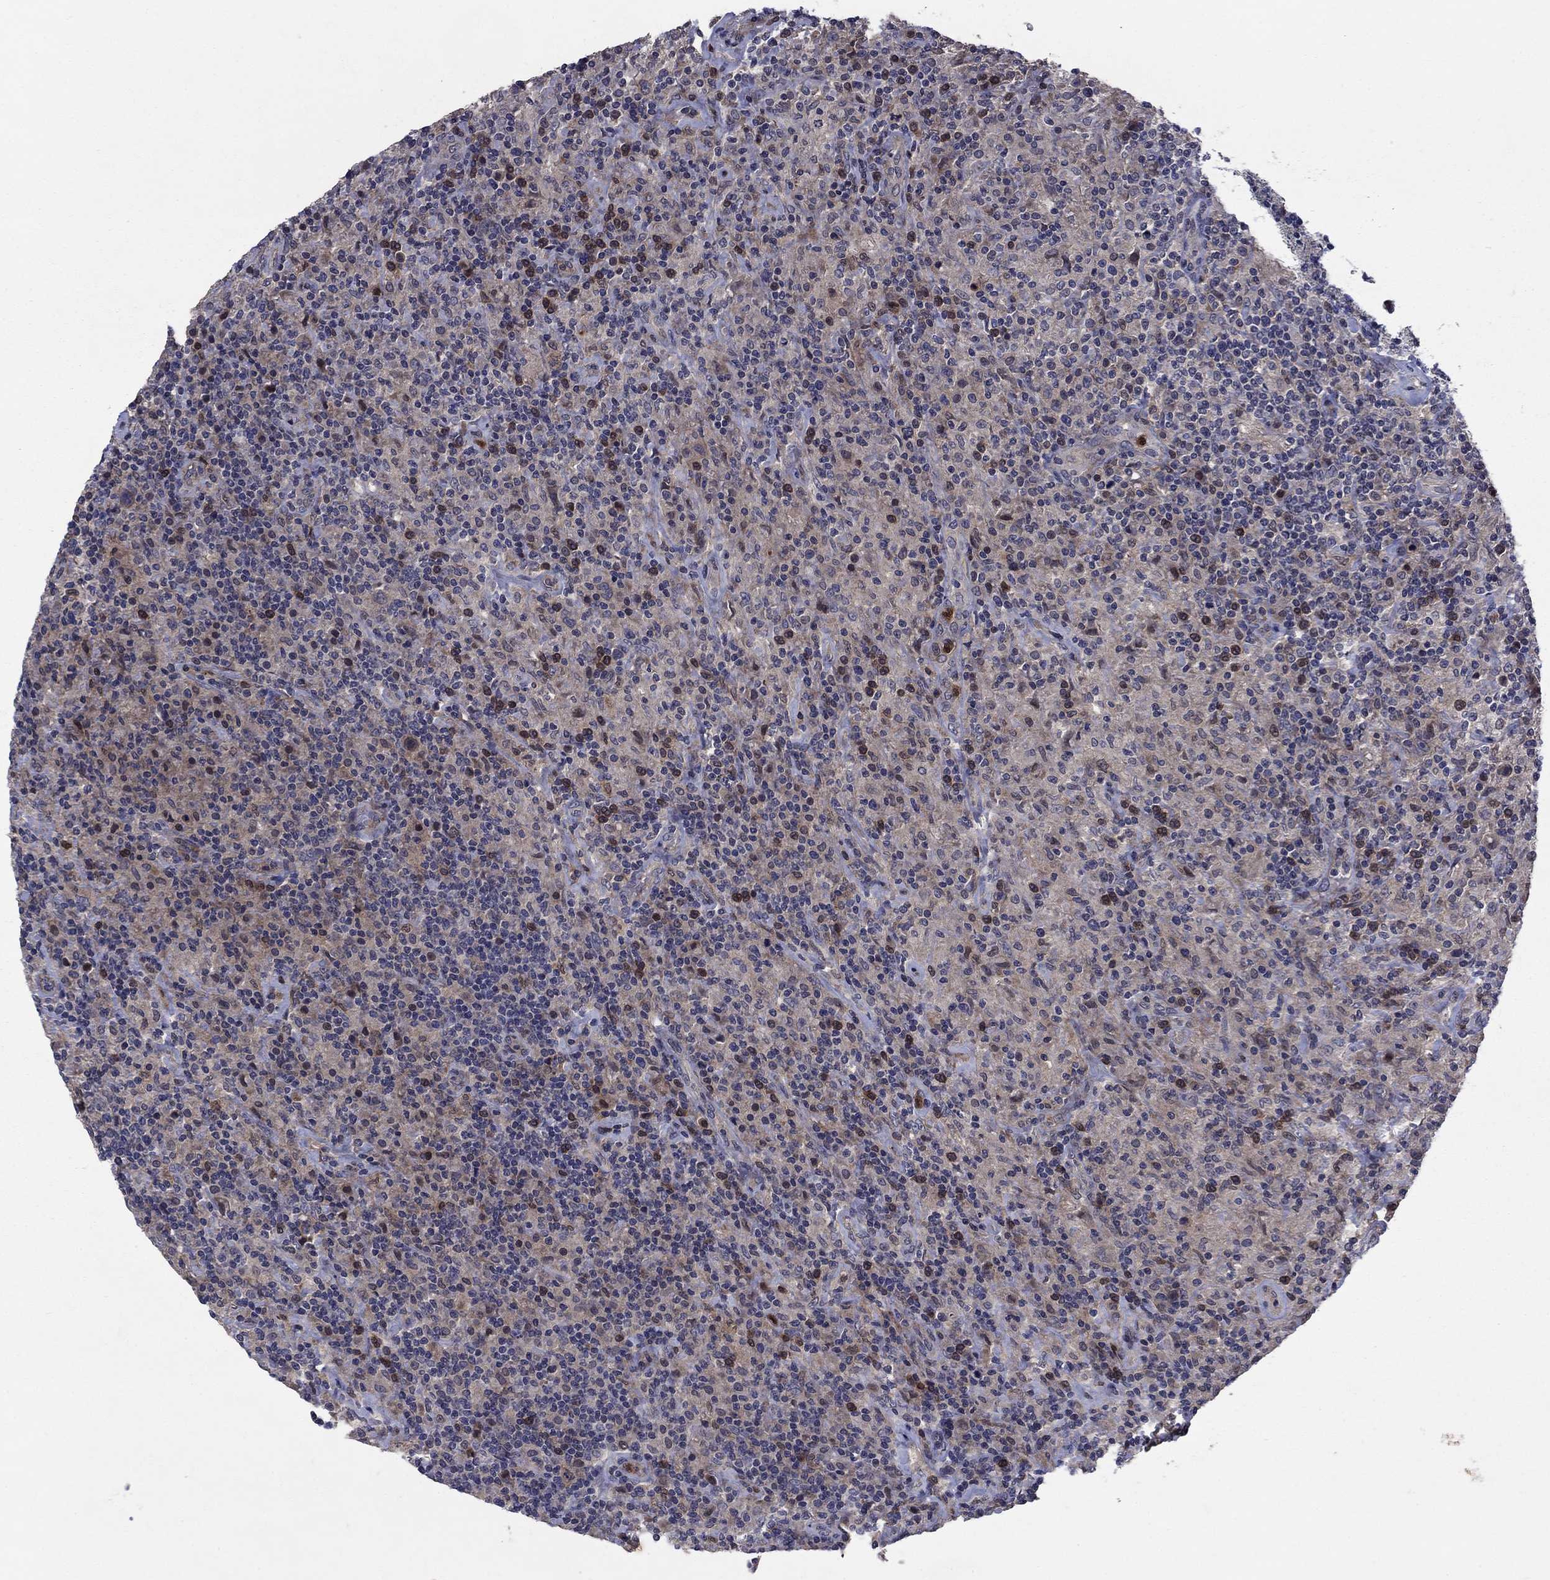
{"staining": {"intensity": "weak", "quantity": "25%-75%", "location": "cytoplasmic/membranous"}, "tissue": "lymphoma", "cell_type": "Tumor cells", "image_type": "cancer", "snomed": [{"axis": "morphology", "description": "Hodgkin's disease, NOS"}, {"axis": "topography", "description": "Lymph node"}], "caption": "A histopathology image showing weak cytoplasmic/membranous positivity in about 25%-75% of tumor cells in Hodgkin's disease, as visualized by brown immunohistochemical staining.", "gene": "MSRB1", "patient": {"sex": "male", "age": 70}}